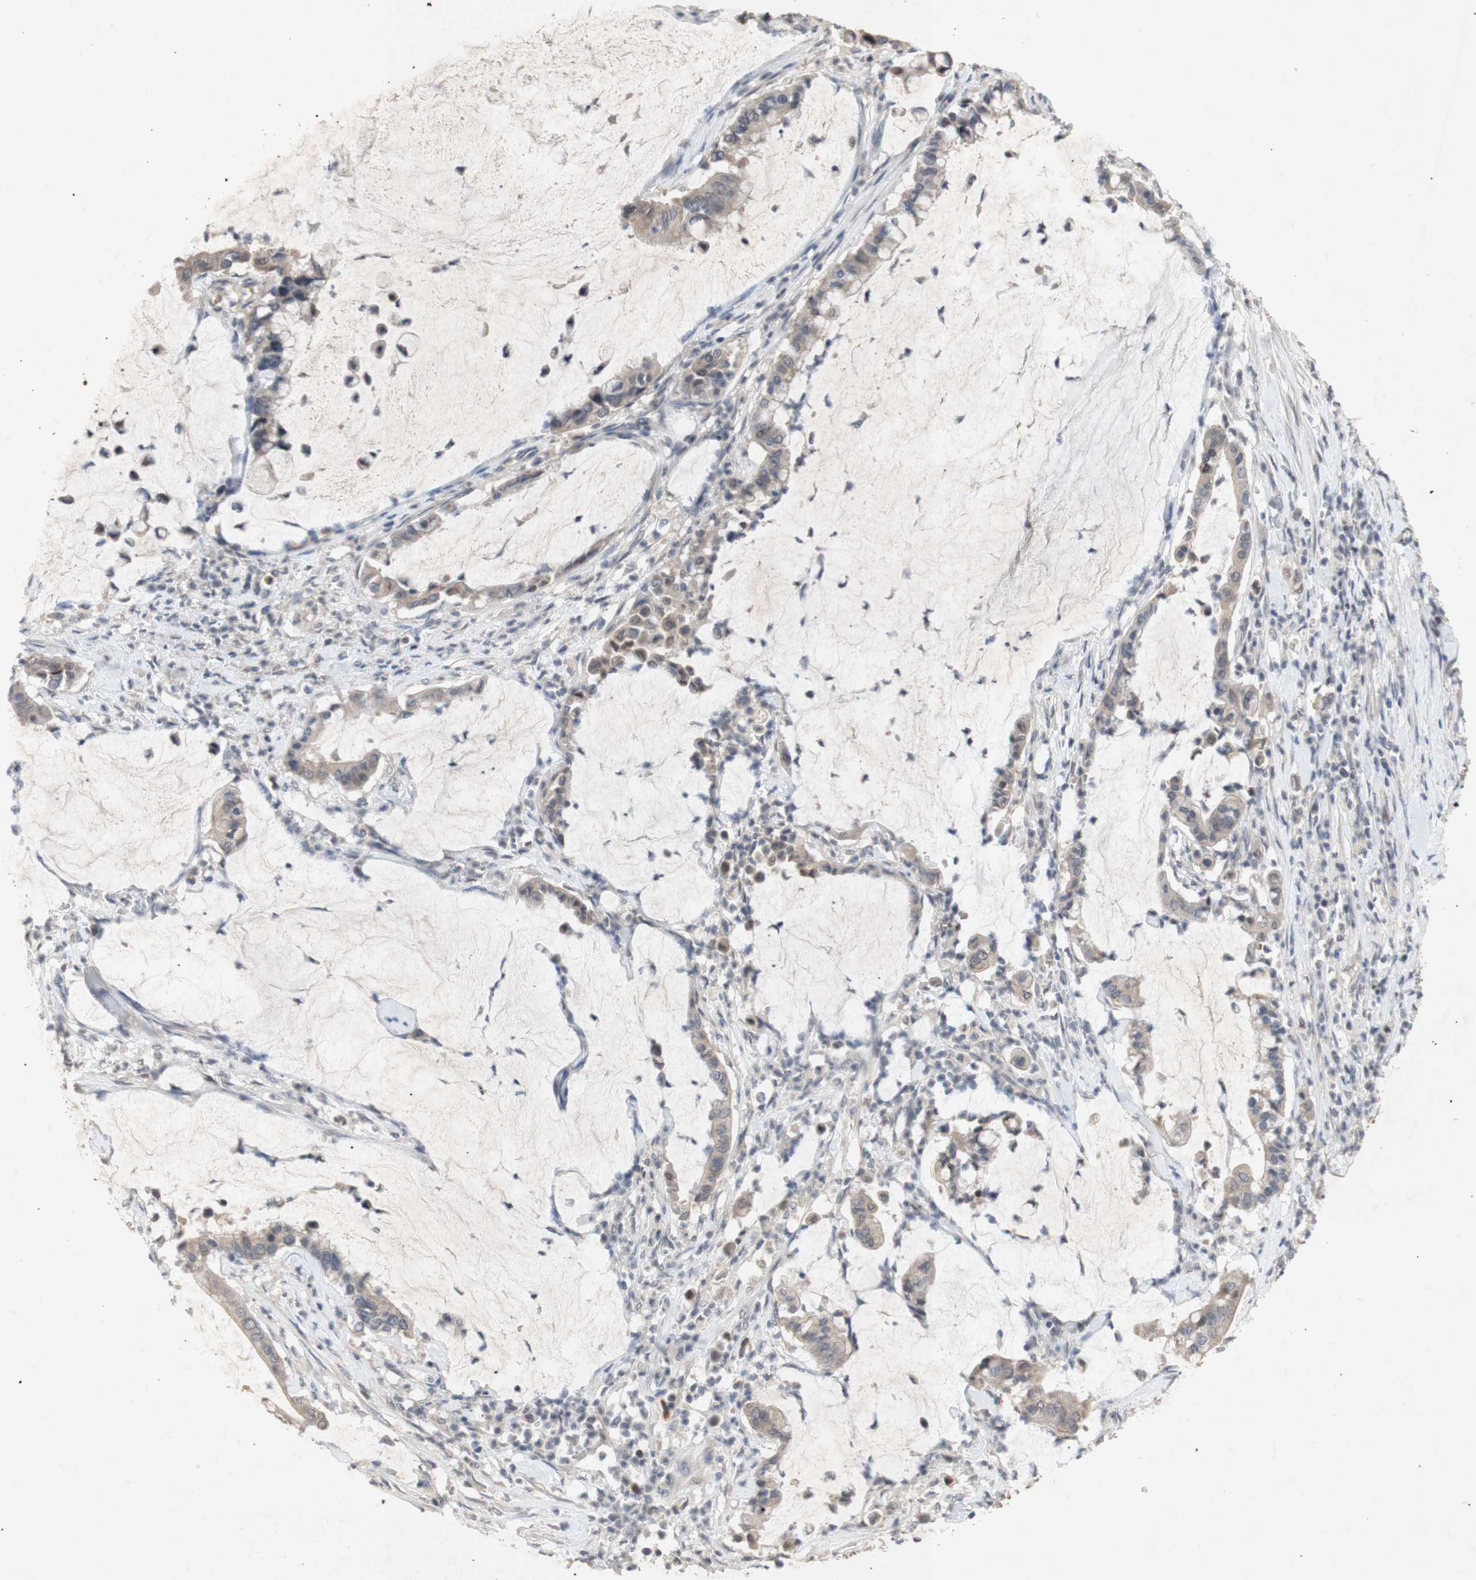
{"staining": {"intensity": "weak", "quantity": ">75%", "location": "cytoplasmic/membranous"}, "tissue": "pancreatic cancer", "cell_type": "Tumor cells", "image_type": "cancer", "snomed": [{"axis": "morphology", "description": "Adenocarcinoma, NOS"}, {"axis": "topography", "description": "Pancreas"}], "caption": "An immunohistochemistry (IHC) histopathology image of tumor tissue is shown. Protein staining in brown highlights weak cytoplasmic/membranous positivity in adenocarcinoma (pancreatic) within tumor cells. Immunohistochemistry (ihc) stains the protein of interest in brown and the nuclei are stained blue.", "gene": "FOSB", "patient": {"sex": "male", "age": 41}}